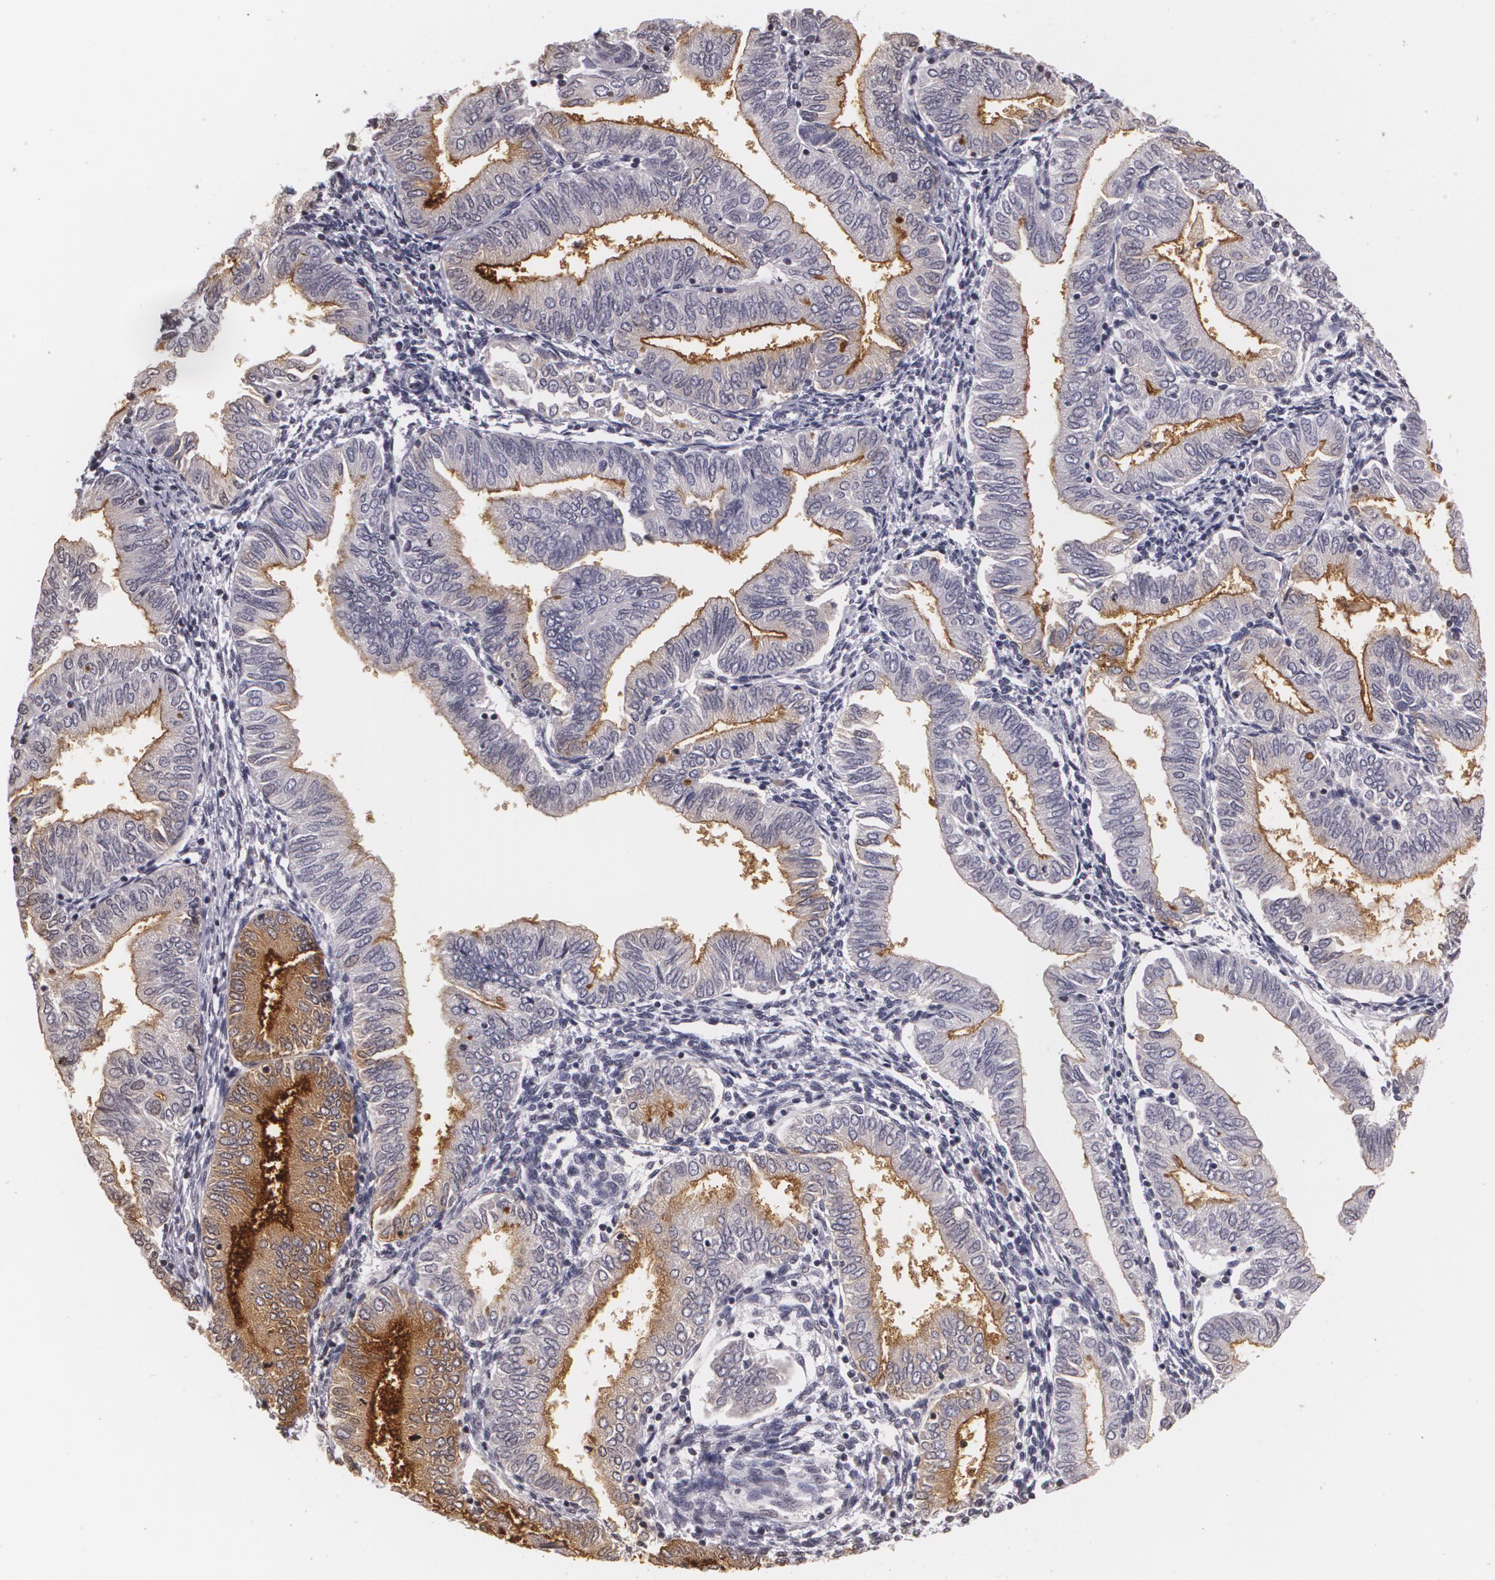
{"staining": {"intensity": "moderate", "quantity": ">75%", "location": "cytoplasmic/membranous"}, "tissue": "endometrial cancer", "cell_type": "Tumor cells", "image_type": "cancer", "snomed": [{"axis": "morphology", "description": "Adenocarcinoma, NOS"}, {"axis": "topography", "description": "Endometrium"}], "caption": "Endometrial adenocarcinoma stained with DAB (3,3'-diaminobenzidine) immunohistochemistry (IHC) exhibits medium levels of moderate cytoplasmic/membranous staining in about >75% of tumor cells.", "gene": "MUC1", "patient": {"sex": "female", "age": 51}}